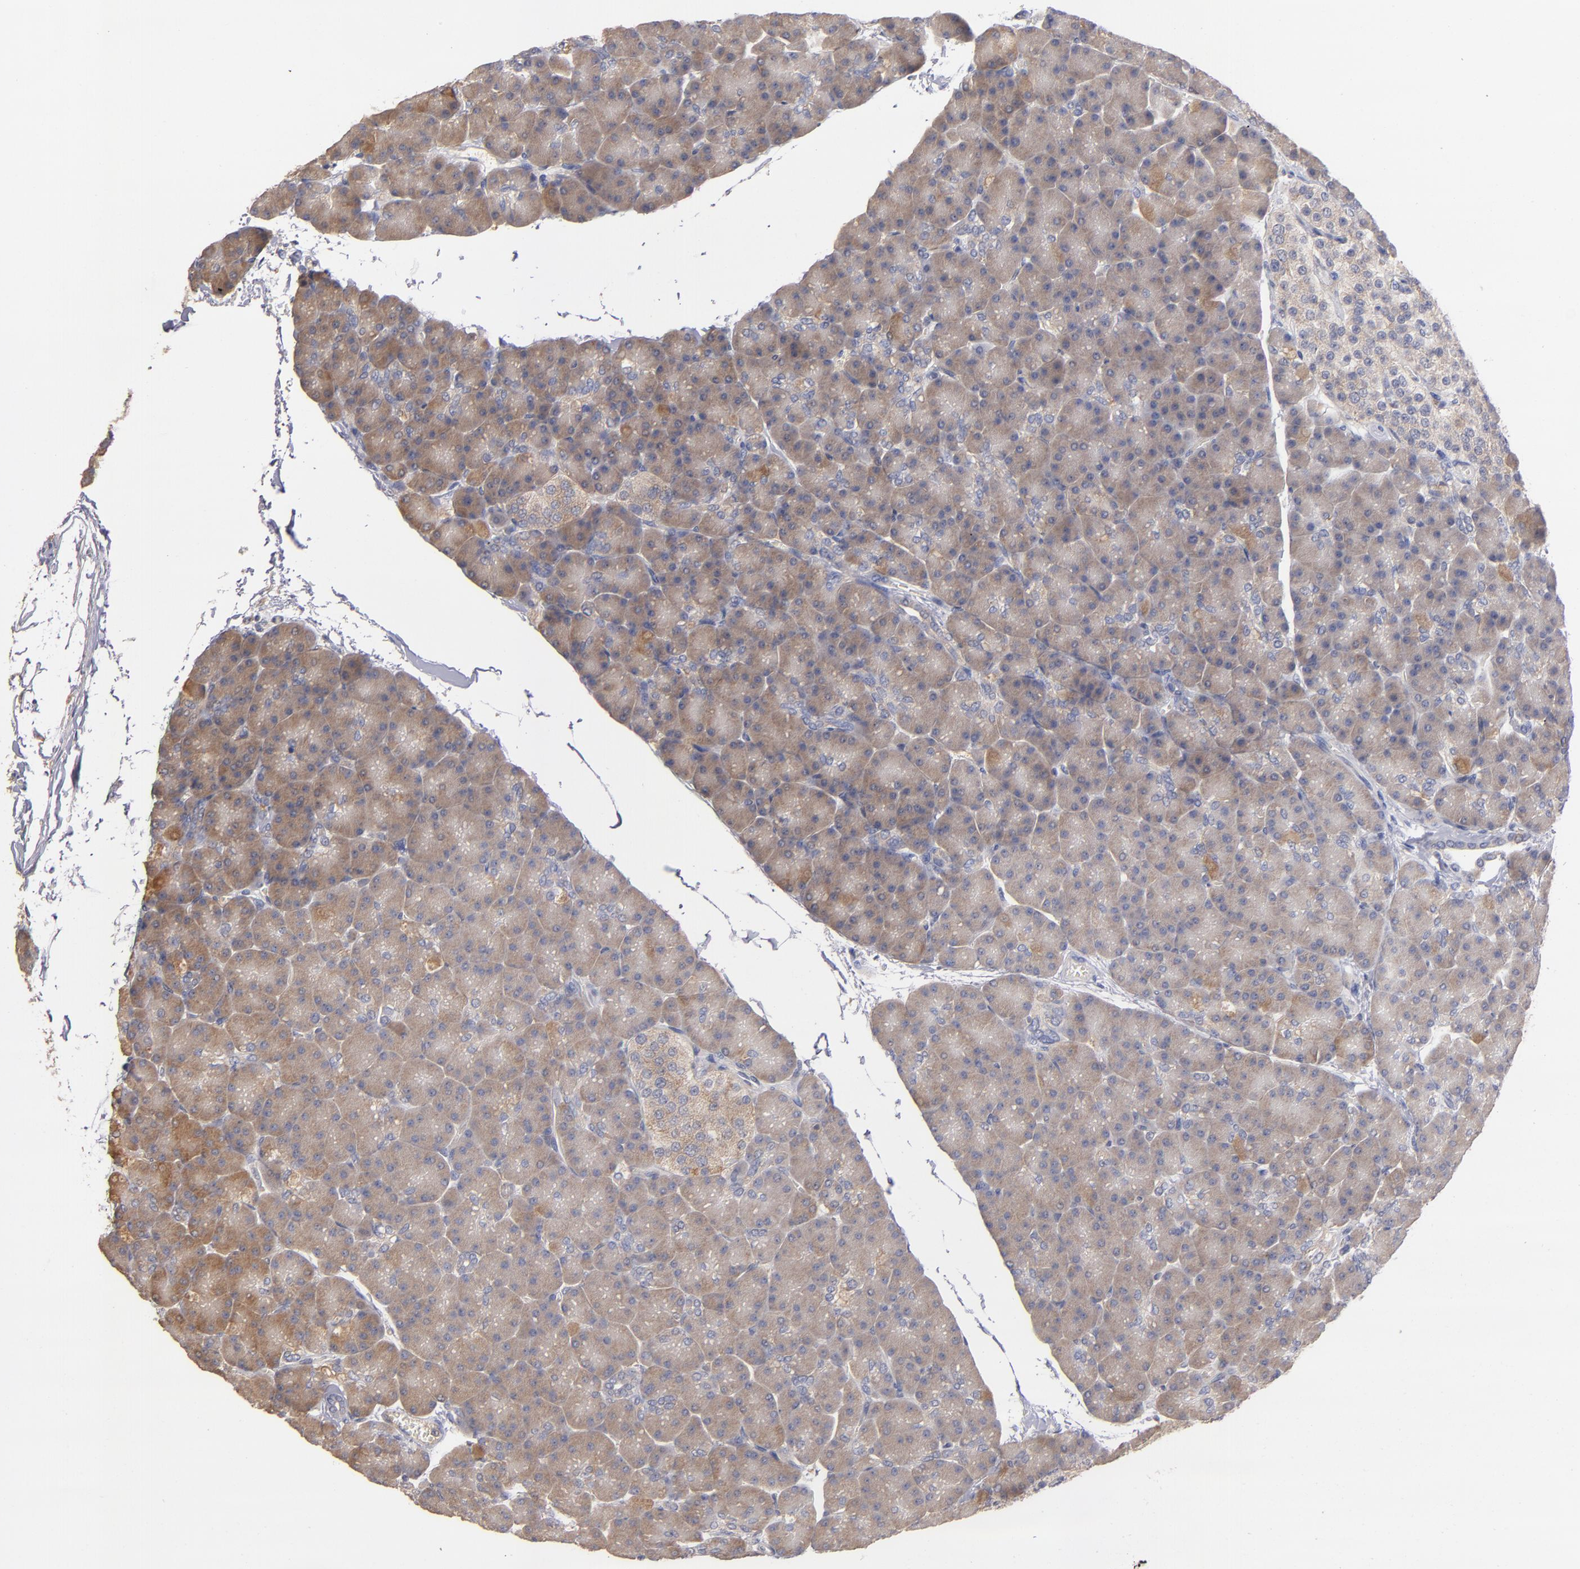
{"staining": {"intensity": "moderate", "quantity": ">75%", "location": "cytoplasmic/membranous"}, "tissue": "pancreas", "cell_type": "Exocrine glandular cells", "image_type": "normal", "snomed": [{"axis": "morphology", "description": "Normal tissue, NOS"}, {"axis": "topography", "description": "Pancreas"}], "caption": "The photomicrograph shows staining of benign pancreas, revealing moderate cytoplasmic/membranous protein positivity (brown color) within exocrine glandular cells. (DAB (3,3'-diaminobenzidine) = brown stain, brightfield microscopy at high magnification).", "gene": "UPF3B", "patient": {"sex": "male", "age": 66}}